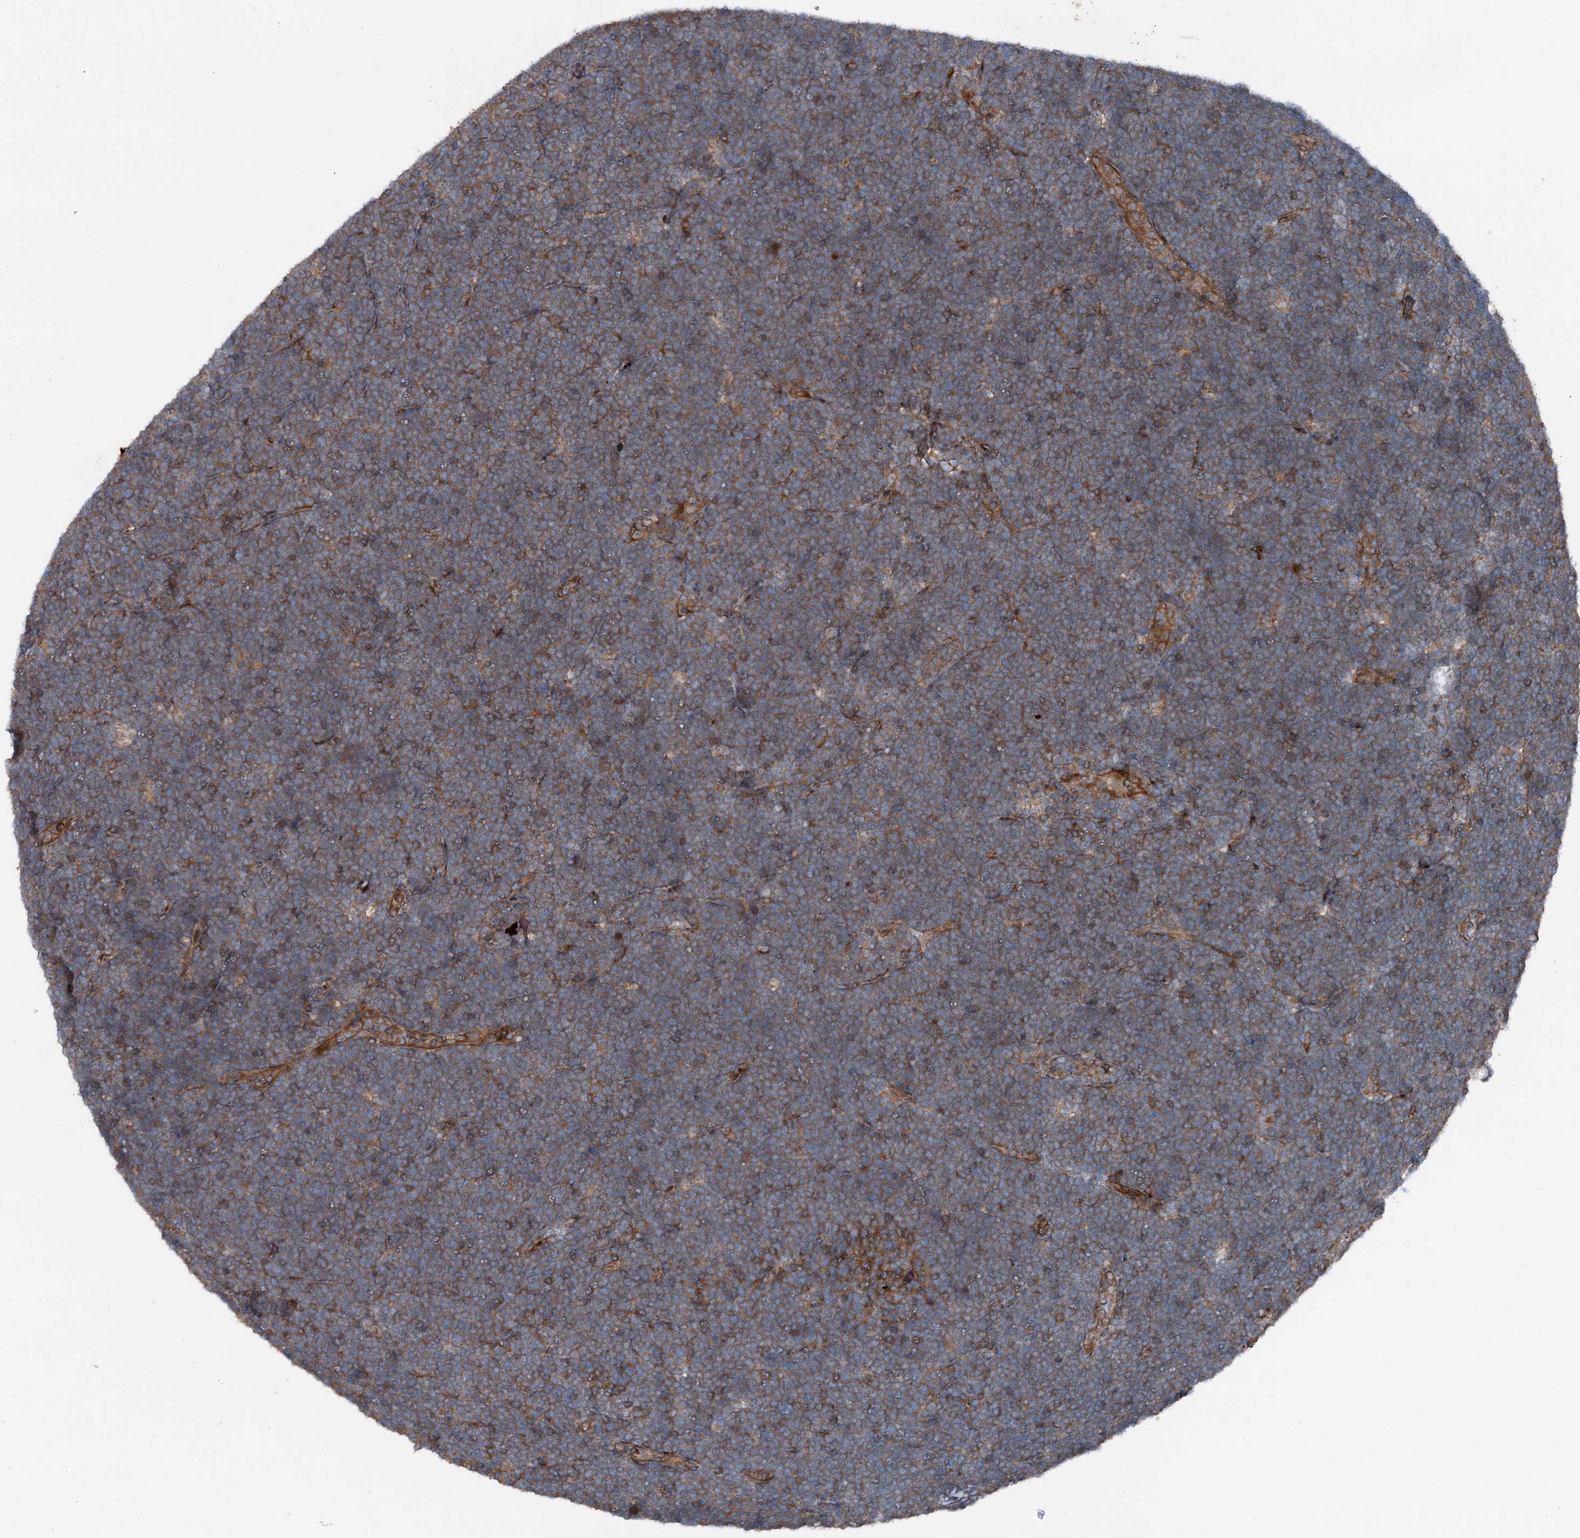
{"staining": {"intensity": "moderate", "quantity": "25%-75%", "location": "cytoplasmic/membranous"}, "tissue": "lymphoma", "cell_type": "Tumor cells", "image_type": "cancer", "snomed": [{"axis": "morphology", "description": "Malignant lymphoma, non-Hodgkin's type, High grade"}, {"axis": "topography", "description": "Lymph node"}], "caption": "This micrograph demonstrates immunohistochemistry staining of human lymphoma, with medium moderate cytoplasmic/membranous positivity in approximately 25%-75% of tumor cells.", "gene": "DDIAS", "patient": {"sex": "male", "age": 13}}